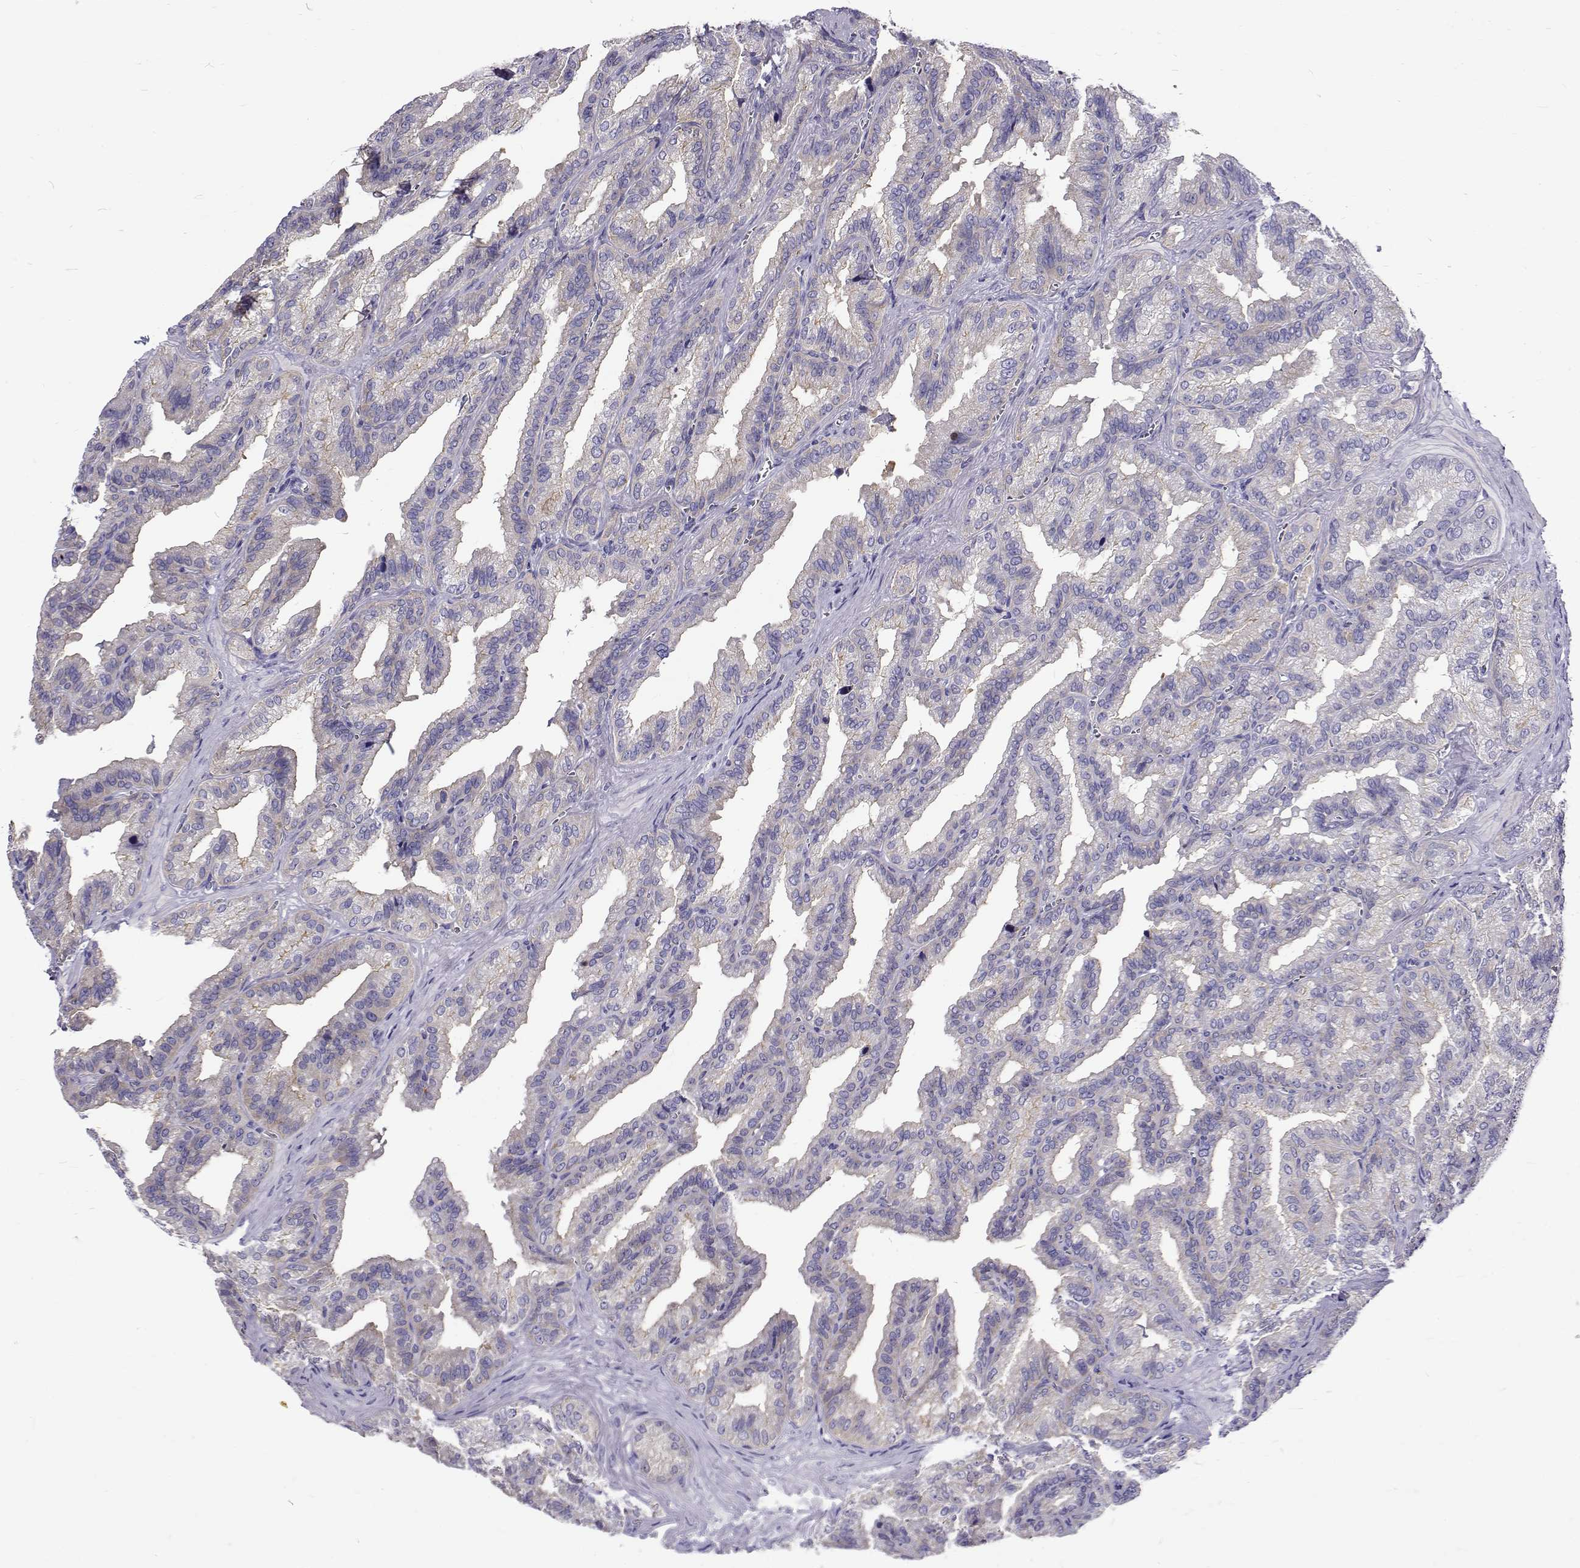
{"staining": {"intensity": "negative", "quantity": "none", "location": "none"}, "tissue": "seminal vesicle", "cell_type": "Glandular cells", "image_type": "normal", "snomed": [{"axis": "morphology", "description": "Normal tissue, NOS"}, {"axis": "topography", "description": "Seminal veicle"}], "caption": "Seminal vesicle stained for a protein using immunohistochemistry shows no staining glandular cells.", "gene": "IGSF1", "patient": {"sex": "male", "age": 37}}